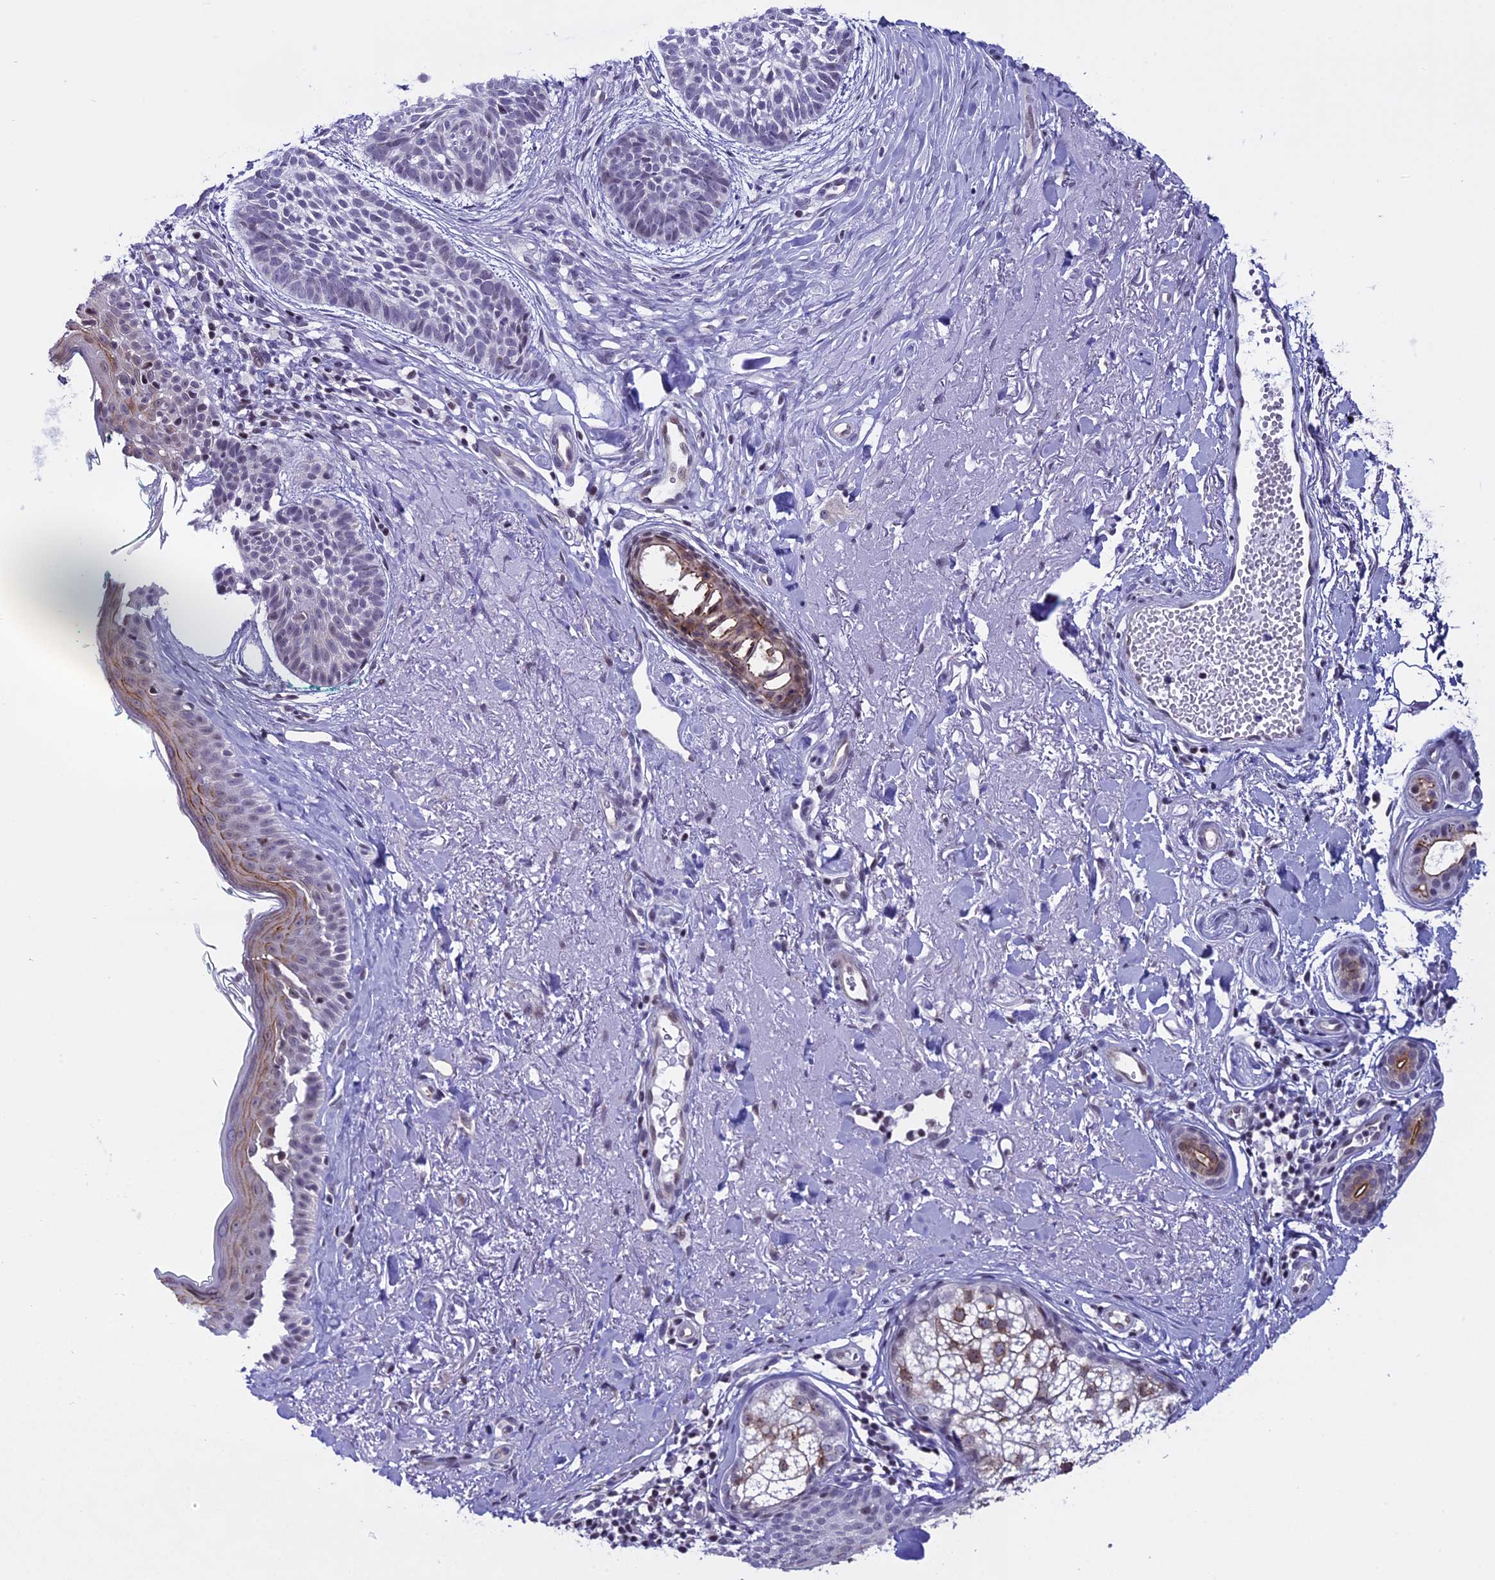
{"staining": {"intensity": "negative", "quantity": "none", "location": "none"}, "tissue": "skin cancer", "cell_type": "Tumor cells", "image_type": "cancer", "snomed": [{"axis": "morphology", "description": "Basal cell carcinoma"}, {"axis": "topography", "description": "Skin"}], "caption": "Tumor cells are negative for brown protein staining in skin cancer. The staining is performed using DAB brown chromogen with nuclei counter-stained in using hematoxylin.", "gene": "SPIRE2", "patient": {"sex": "male", "age": 71}}